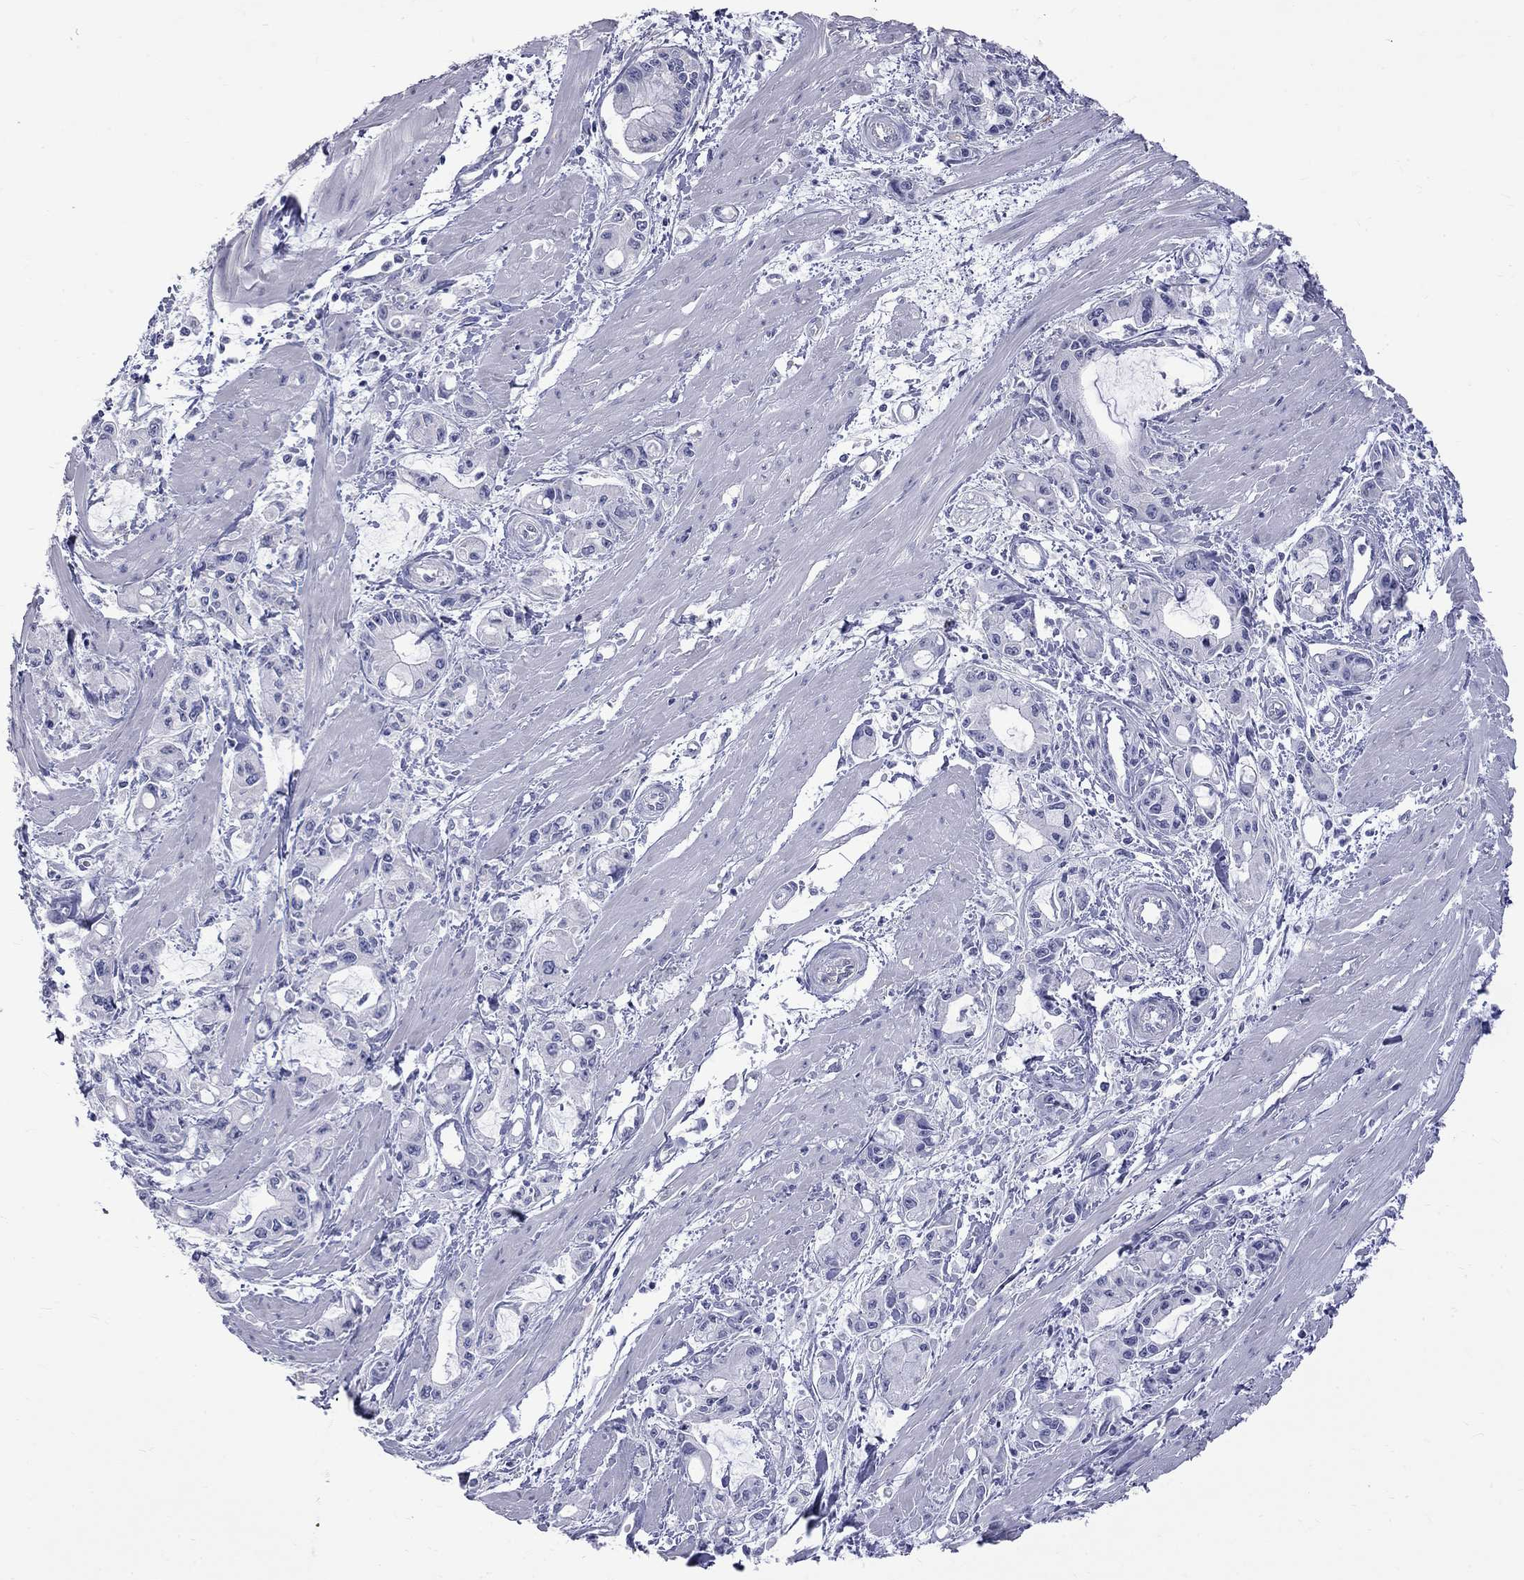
{"staining": {"intensity": "negative", "quantity": "none", "location": "none"}, "tissue": "pancreatic cancer", "cell_type": "Tumor cells", "image_type": "cancer", "snomed": [{"axis": "morphology", "description": "Adenocarcinoma, NOS"}, {"axis": "topography", "description": "Pancreas"}], "caption": "The immunohistochemistry (IHC) image has no significant staining in tumor cells of pancreatic cancer tissue.", "gene": "KCND2", "patient": {"sex": "male", "age": 48}}